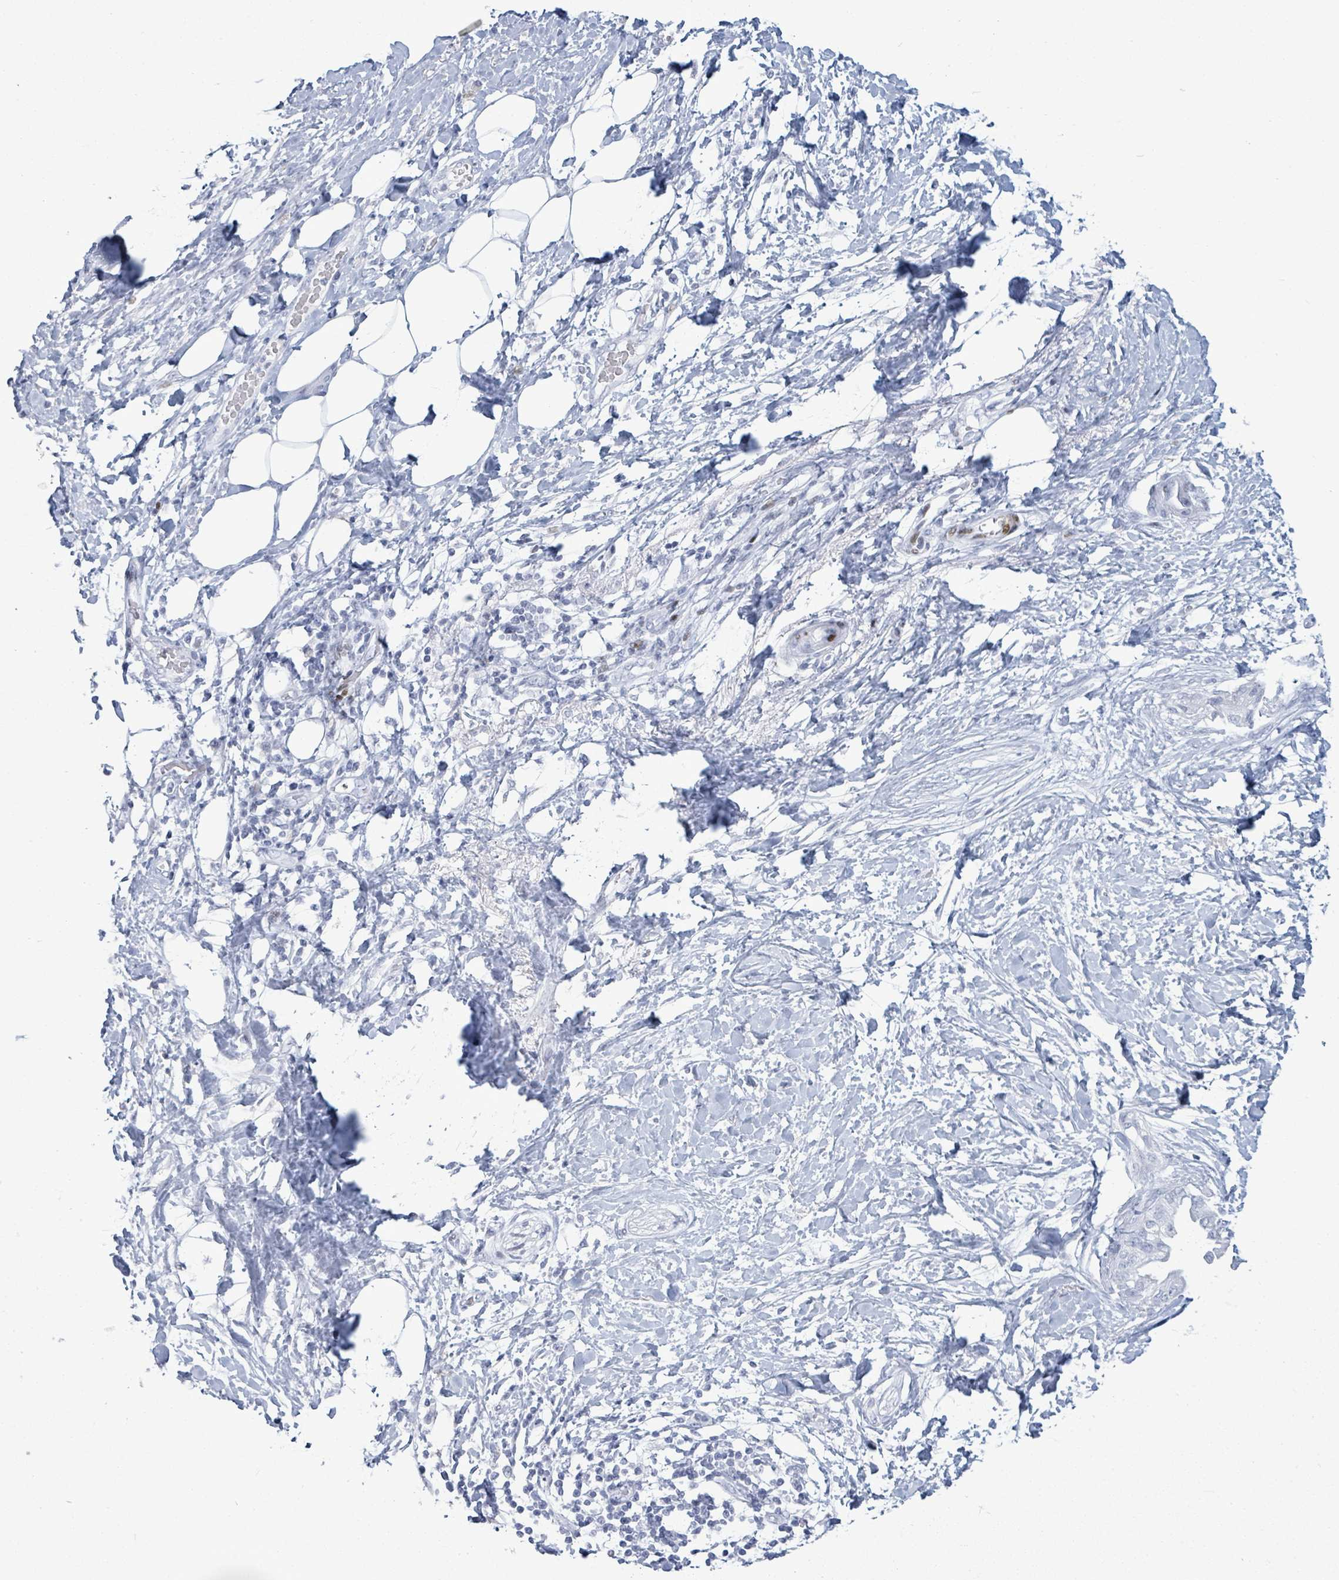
{"staining": {"intensity": "negative", "quantity": "none", "location": "none"}, "tissue": "adipose tissue", "cell_type": "Adipocytes", "image_type": "normal", "snomed": [{"axis": "morphology", "description": "Normal tissue, NOS"}, {"axis": "morphology", "description": "Adenocarcinoma, NOS"}, {"axis": "topography", "description": "Duodenum"}, {"axis": "topography", "description": "Peripheral nerve tissue"}], "caption": "This is an immunohistochemistry (IHC) image of benign human adipose tissue. There is no staining in adipocytes.", "gene": "MALL", "patient": {"sex": "female", "age": 60}}